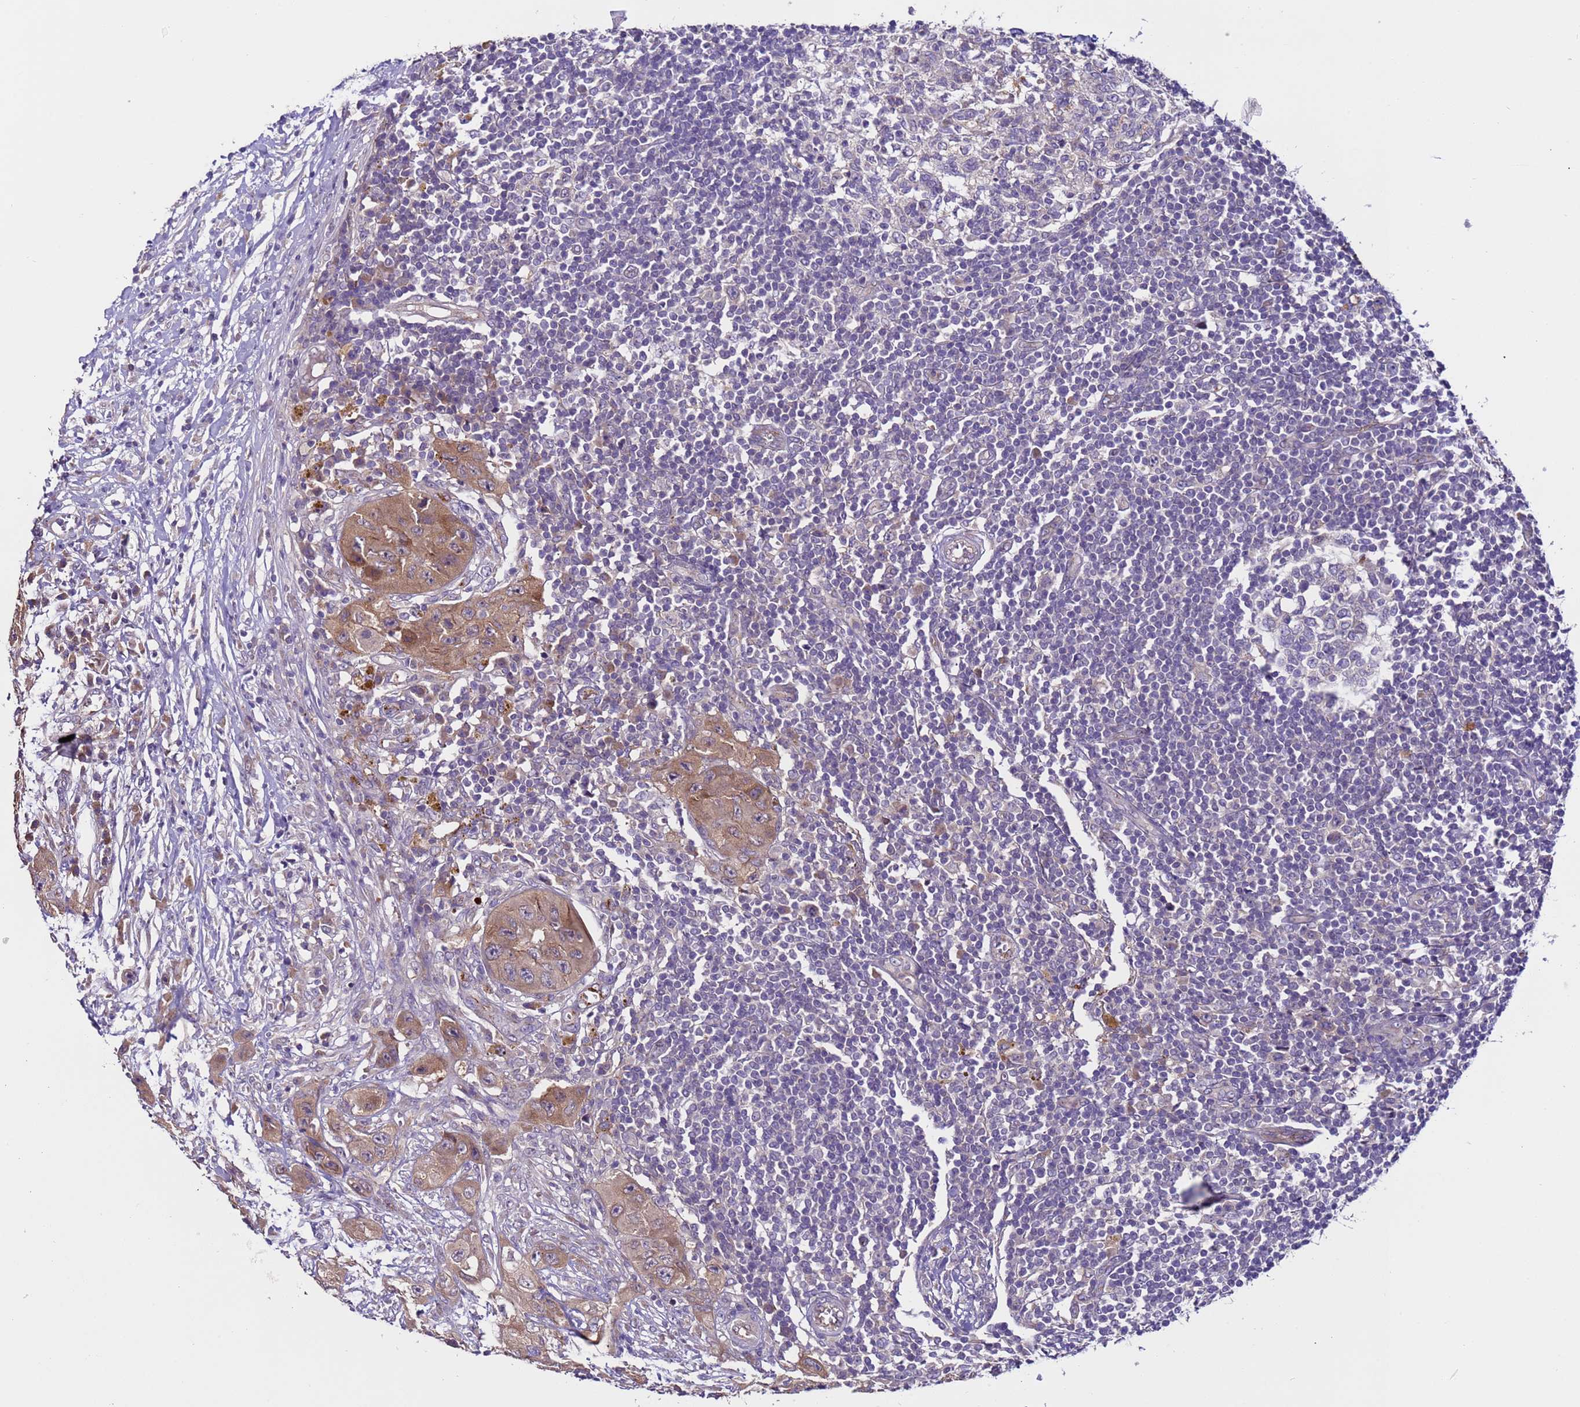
{"staining": {"intensity": "negative", "quantity": "none", "location": "none"}, "tissue": "lymph node", "cell_type": "Germinal center cells", "image_type": "normal", "snomed": [{"axis": "morphology", "description": "Normal tissue, NOS"}, {"axis": "morphology", "description": "Squamous cell carcinoma, metastatic, NOS"}, {"axis": "topography", "description": "Lymph node"}], "caption": "DAB (3,3'-diaminobenzidine) immunohistochemical staining of normal human lymph node displays no significant expression in germinal center cells. (DAB IHC with hematoxylin counter stain).", "gene": "ZNF248", "patient": {"sex": "male", "age": 73}}